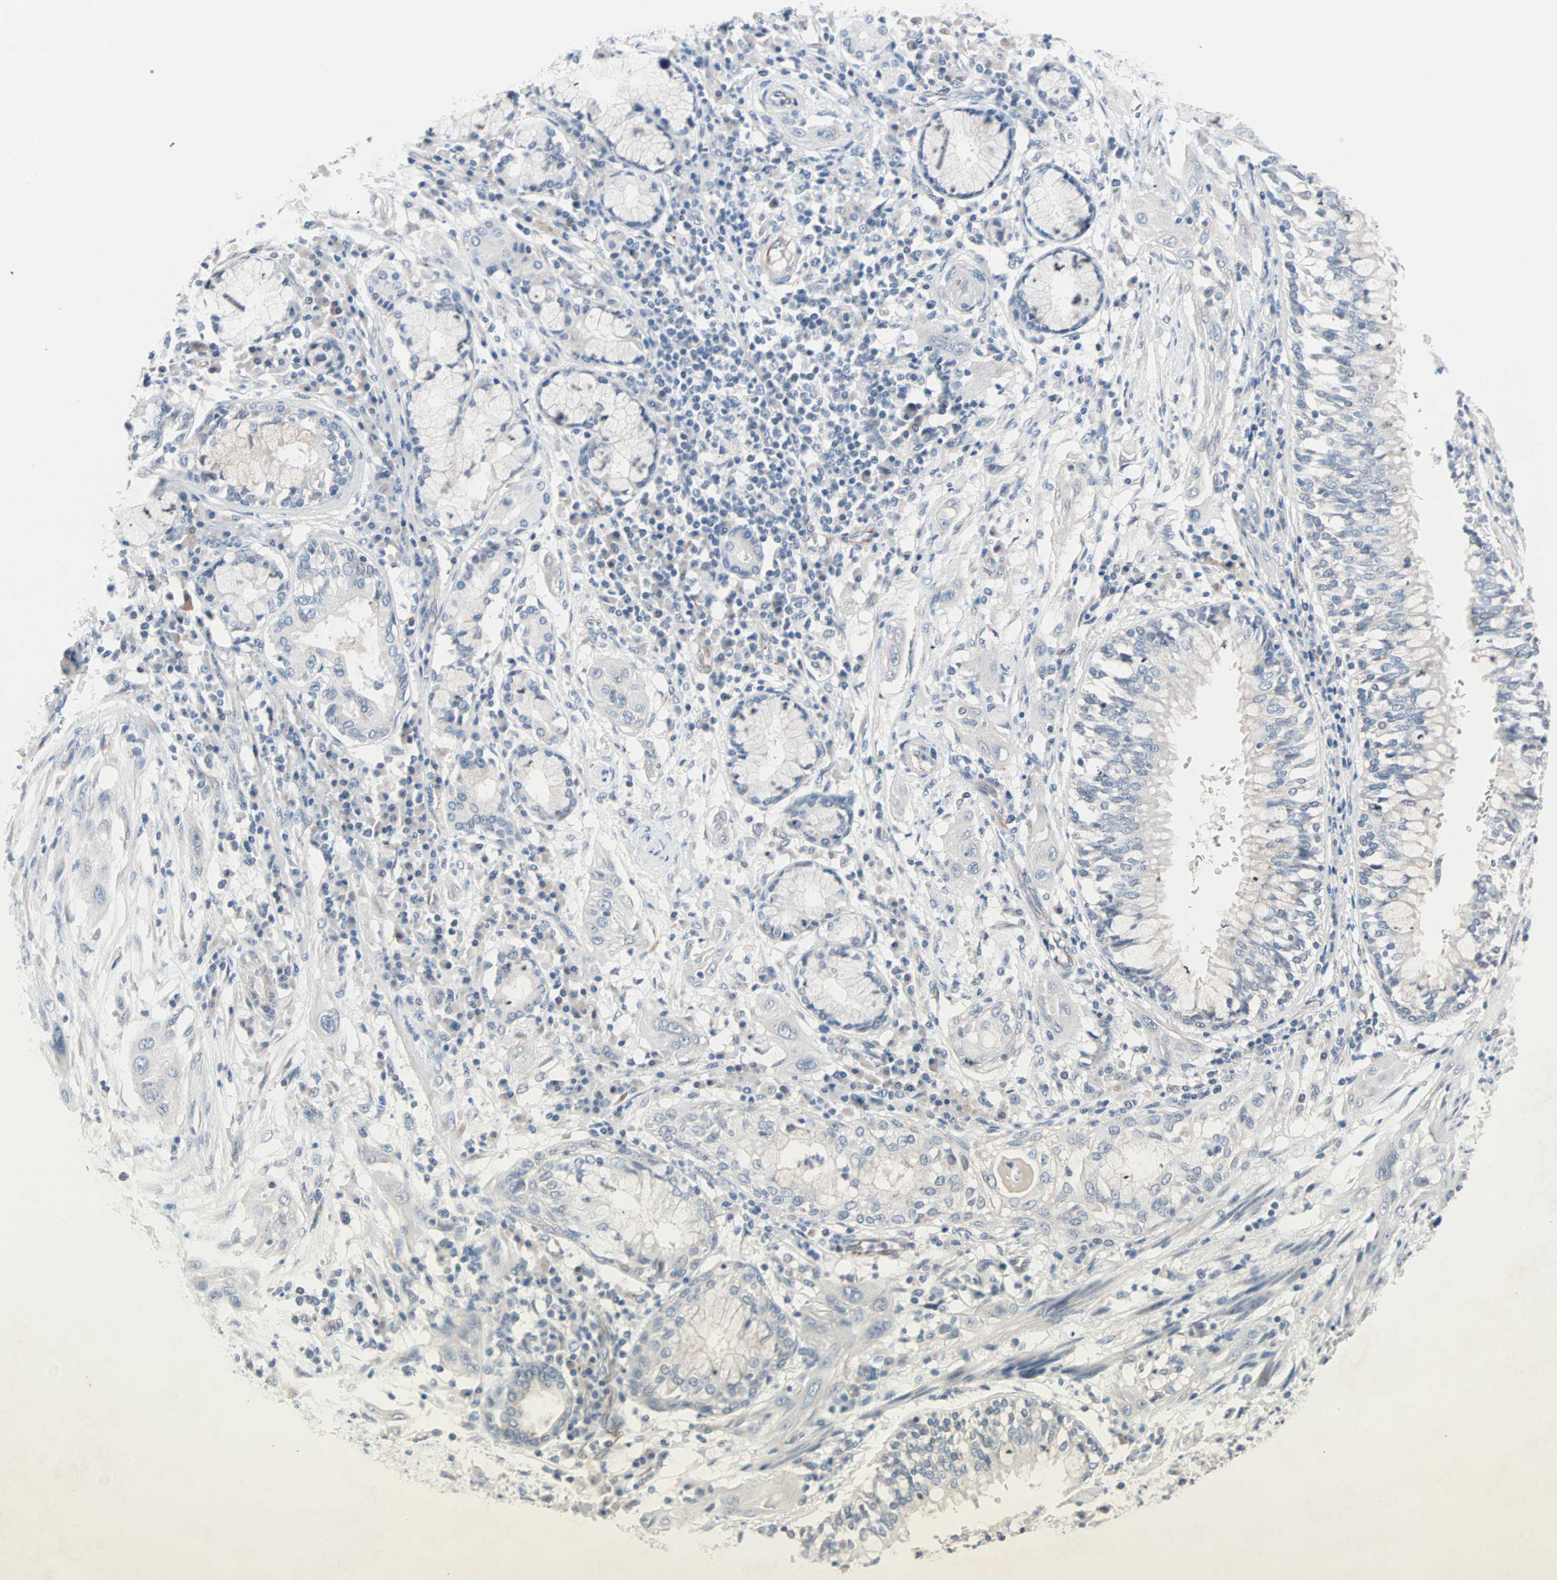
{"staining": {"intensity": "negative", "quantity": "none", "location": "none"}, "tissue": "lung cancer", "cell_type": "Tumor cells", "image_type": "cancer", "snomed": [{"axis": "morphology", "description": "Squamous cell carcinoma, NOS"}, {"axis": "topography", "description": "Lung"}], "caption": "IHC photomicrograph of human lung squamous cell carcinoma stained for a protein (brown), which displays no expression in tumor cells.", "gene": "ULBP1", "patient": {"sex": "female", "age": 47}}